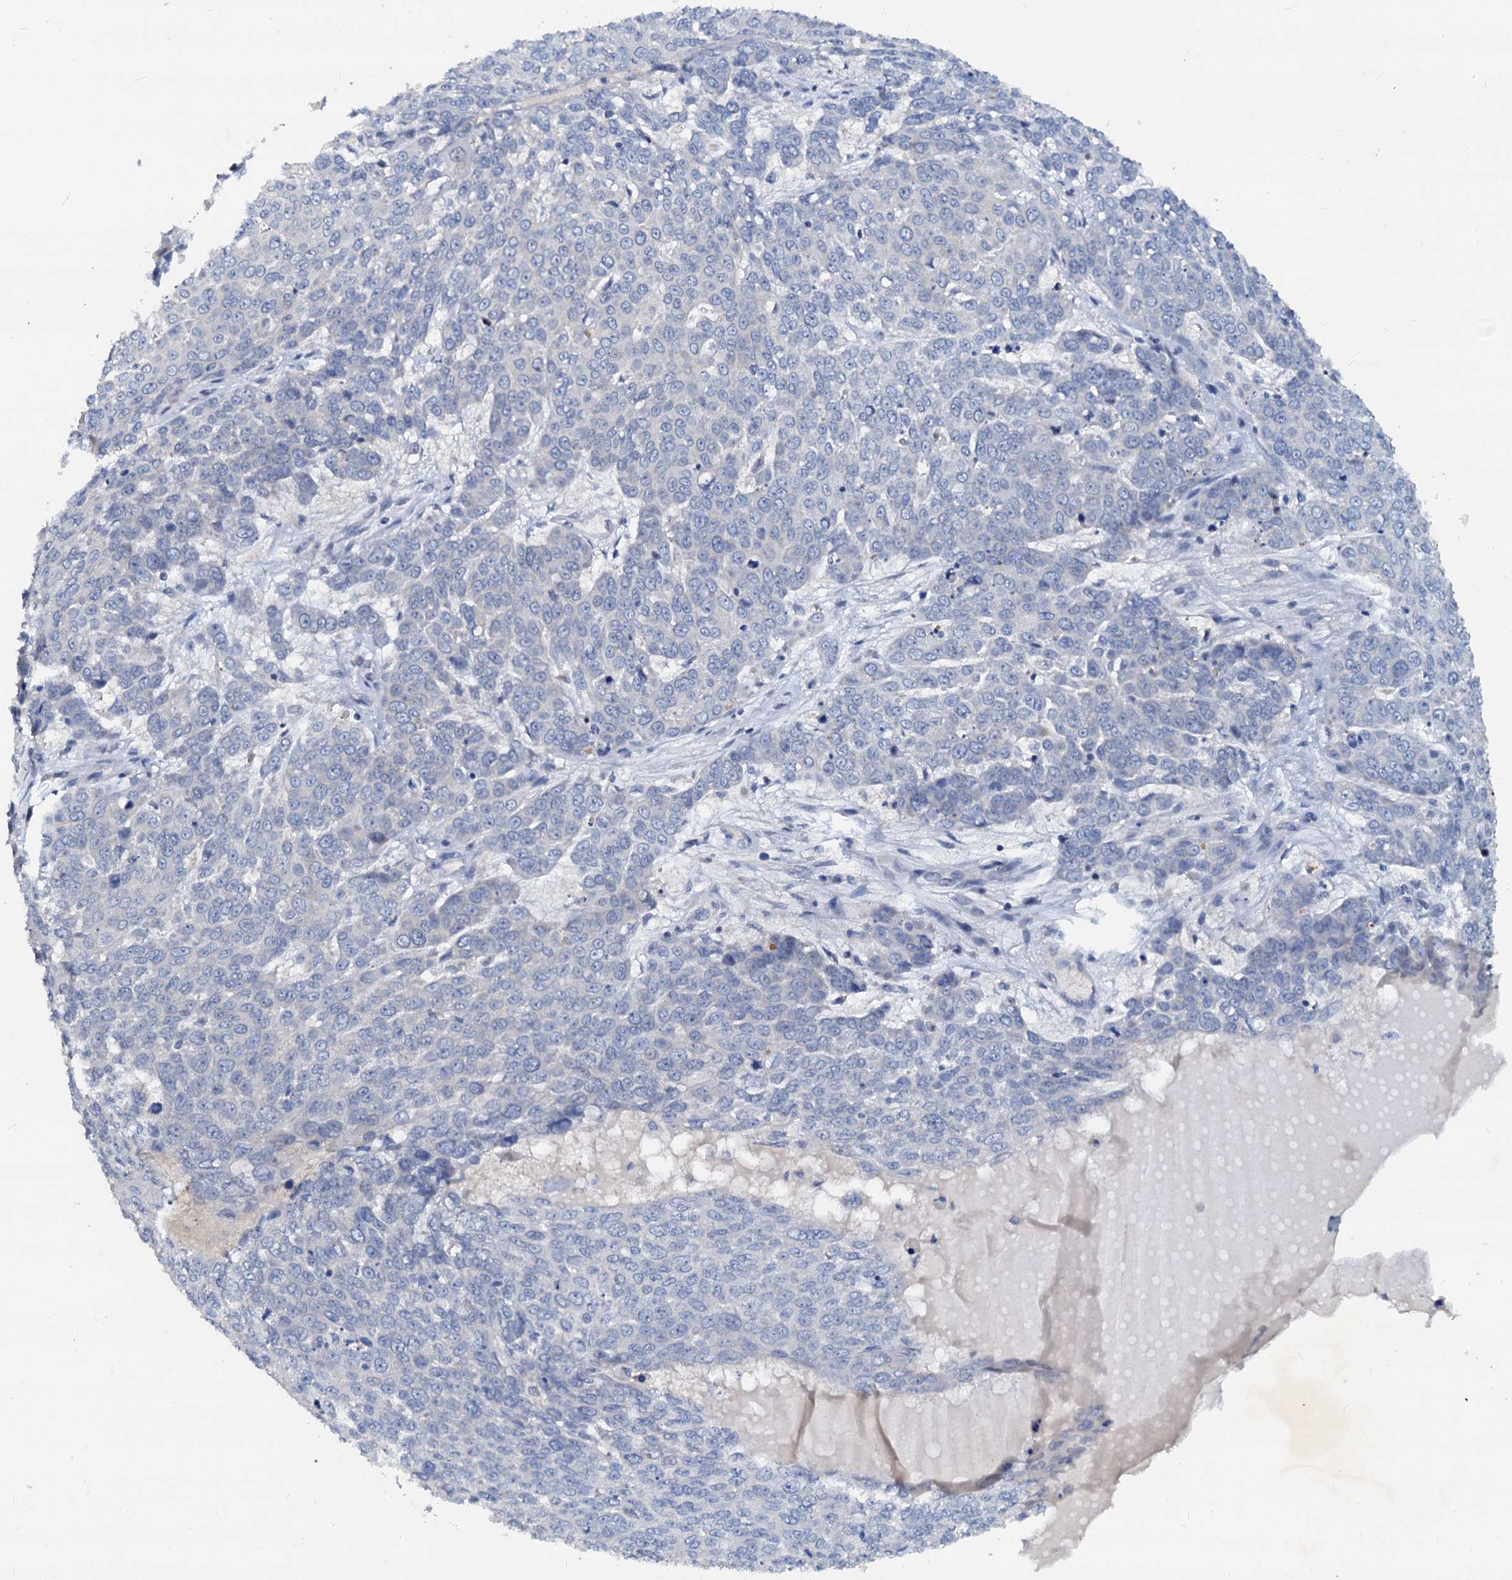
{"staining": {"intensity": "negative", "quantity": "none", "location": "none"}, "tissue": "skin cancer", "cell_type": "Tumor cells", "image_type": "cancer", "snomed": [{"axis": "morphology", "description": "Squamous cell carcinoma, NOS"}, {"axis": "topography", "description": "Skin"}], "caption": "The photomicrograph displays no significant staining in tumor cells of skin cancer (squamous cell carcinoma).", "gene": "PTGES3", "patient": {"sex": "male", "age": 71}}